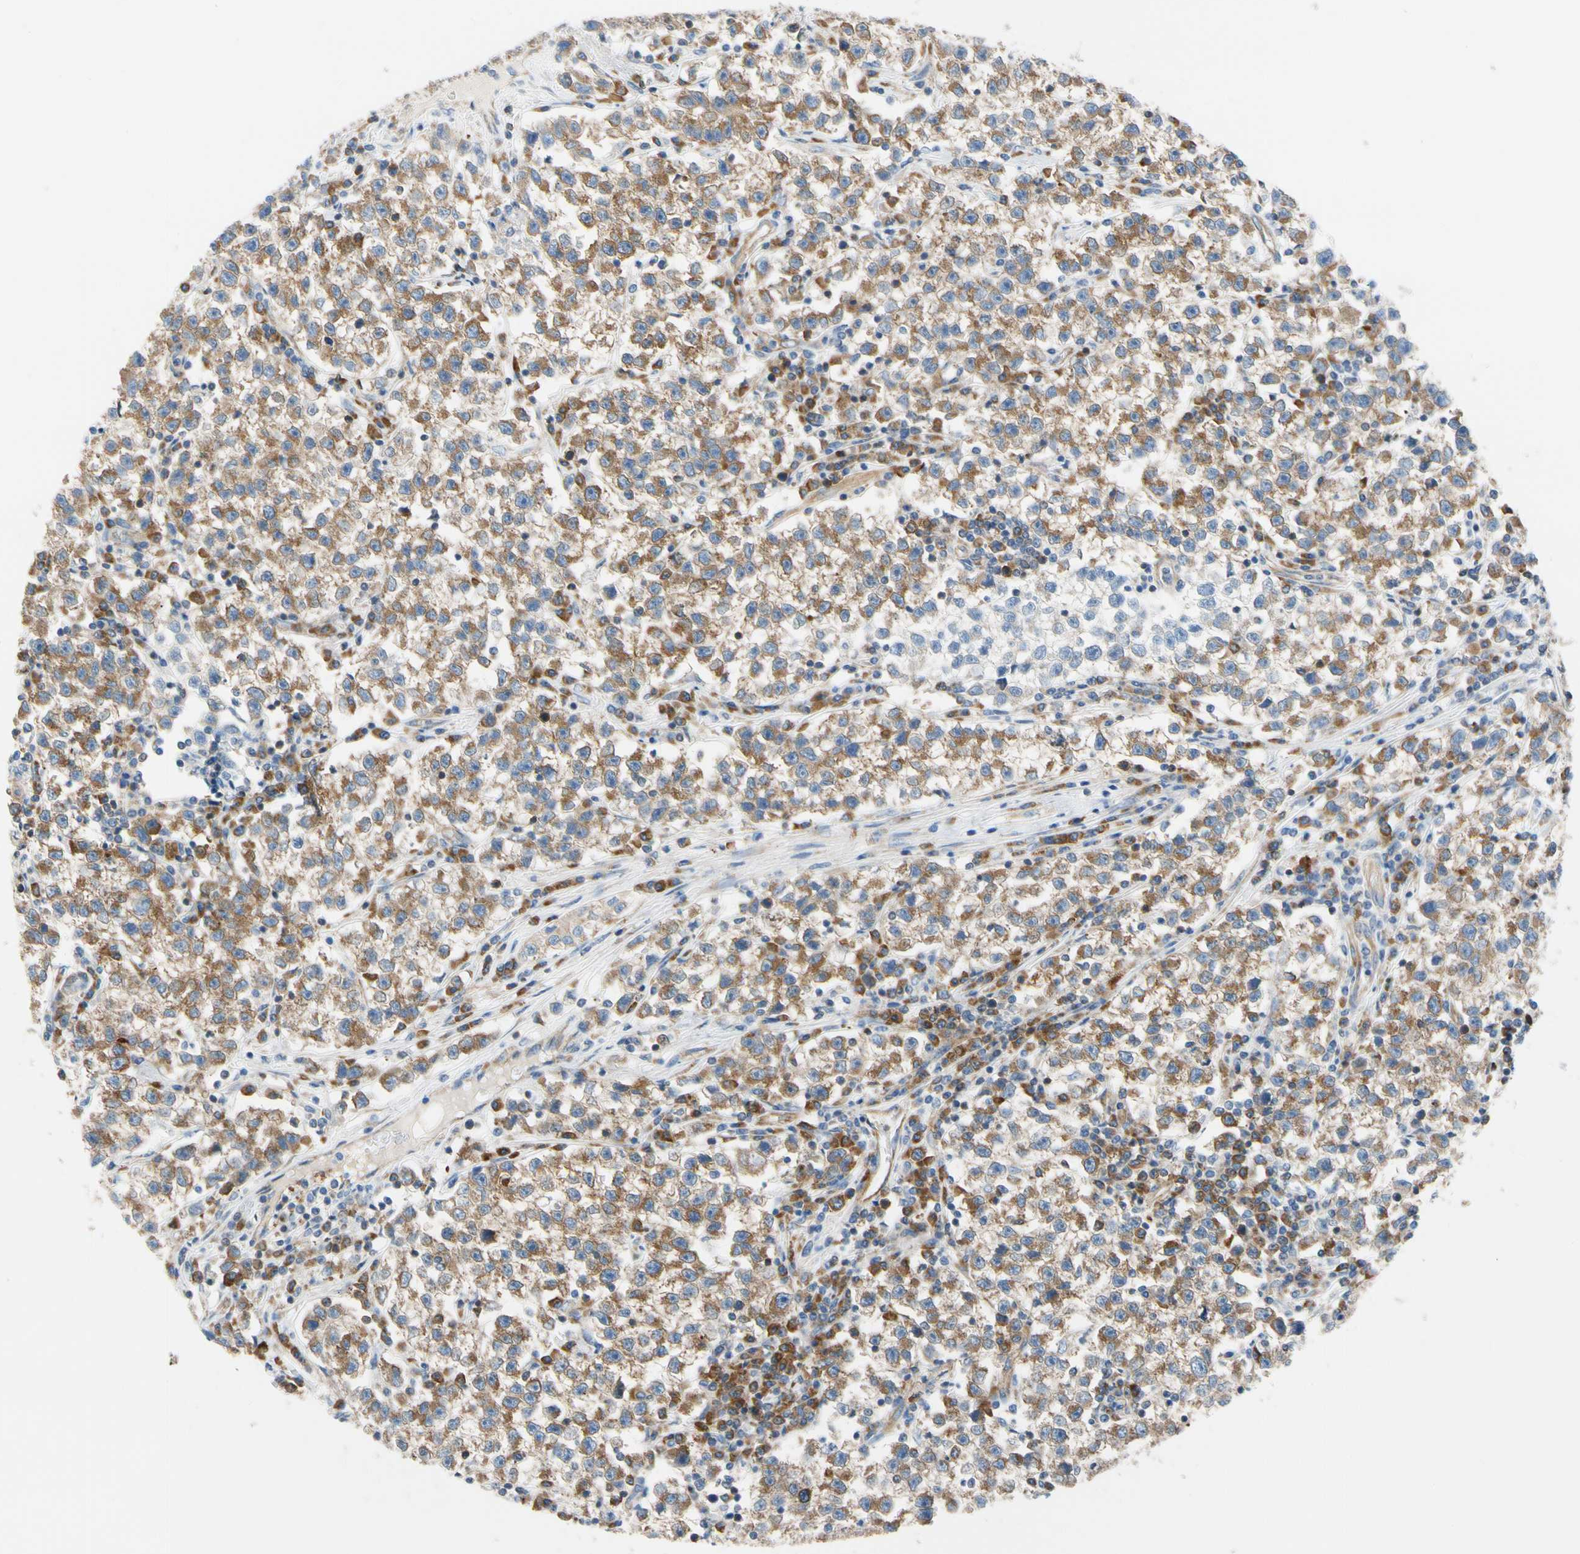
{"staining": {"intensity": "moderate", "quantity": ">75%", "location": "cytoplasmic/membranous"}, "tissue": "testis cancer", "cell_type": "Tumor cells", "image_type": "cancer", "snomed": [{"axis": "morphology", "description": "Seminoma, NOS"}, {"axis": "topography", "description": "Testis"}], "caption": "A brown stain shows moderate cytoplasmic/membranous positivity of a protein in human testis cancer tumor cells.", "gene": "GPHN", "patient": {"sex": "male", "age": 22}}